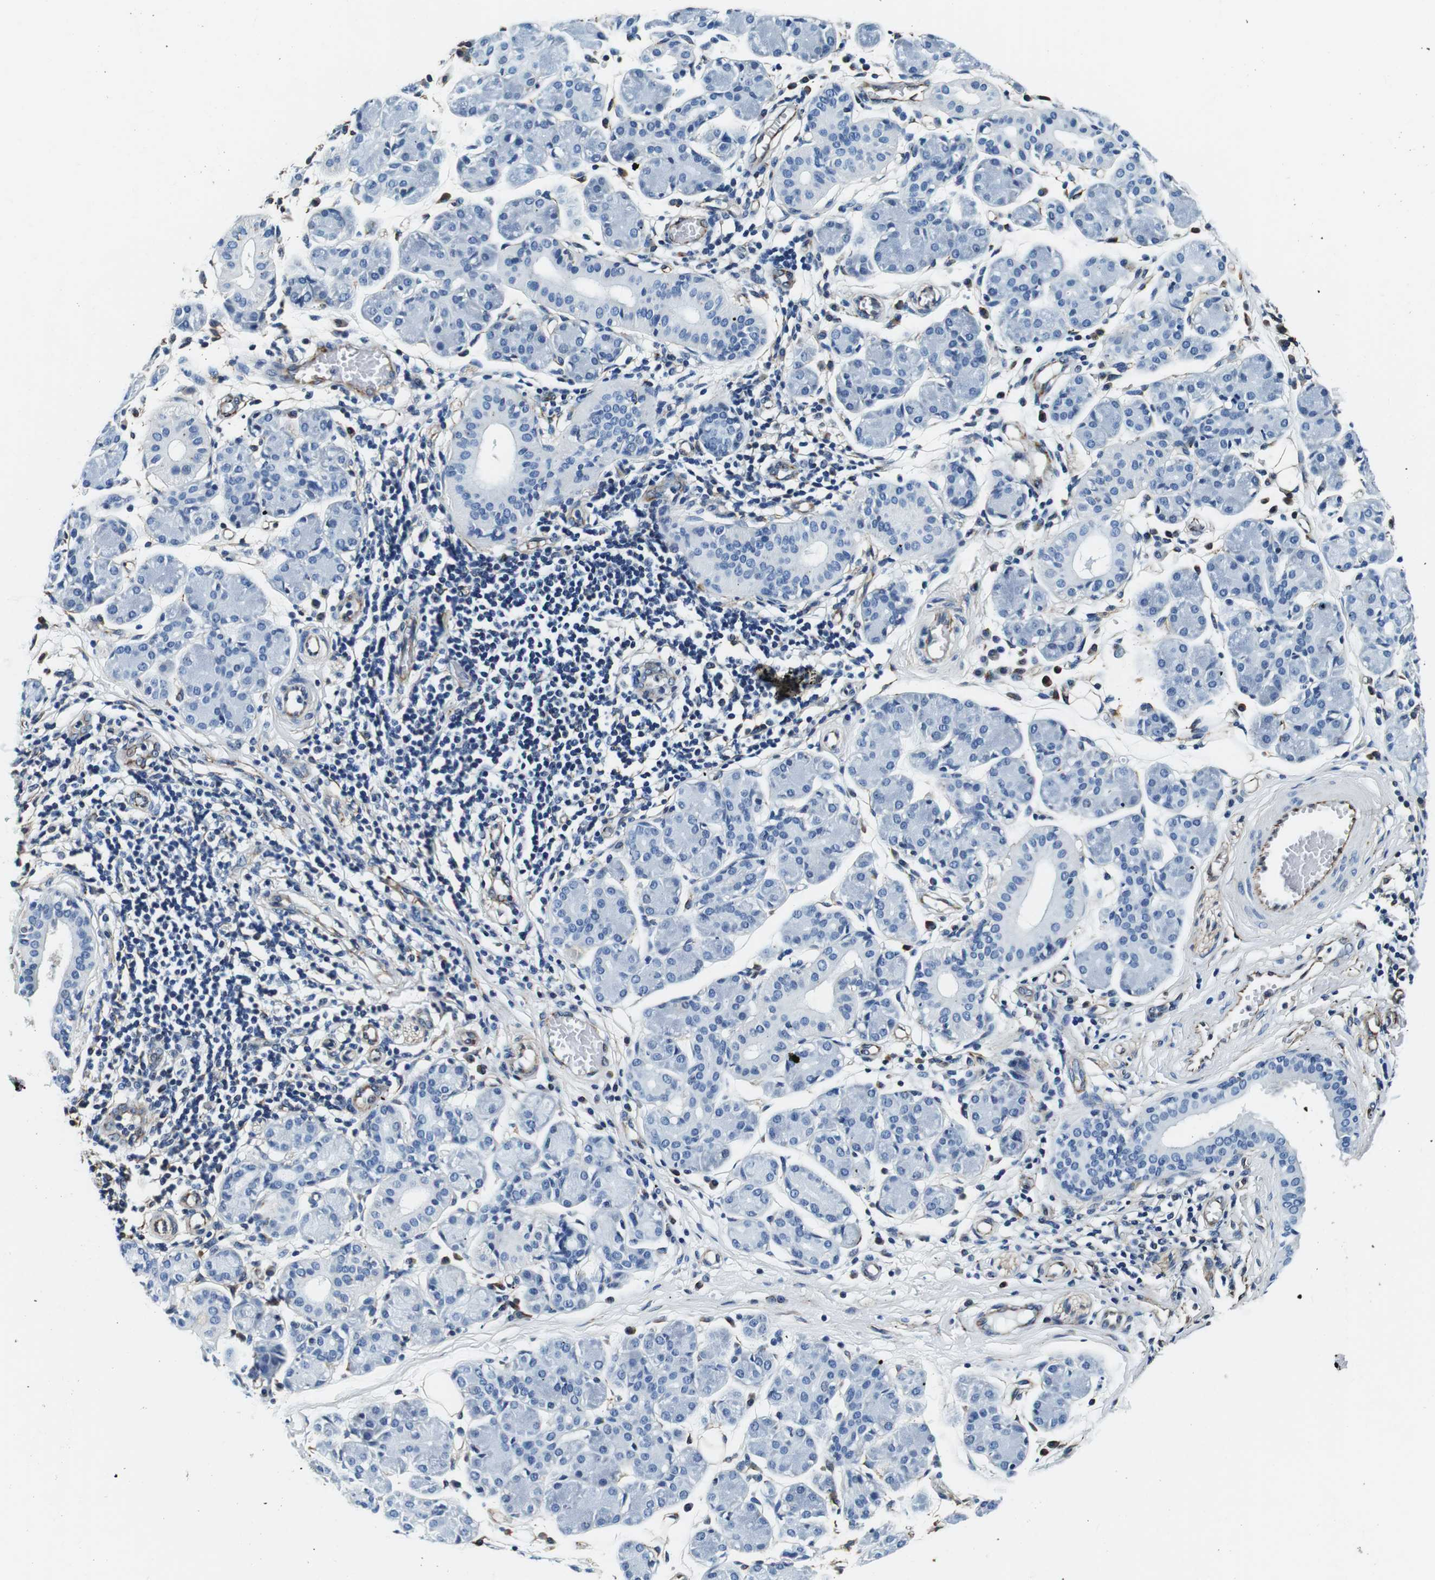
{"staining": {"intensity": "negative", "quantity": "none", "location": "none"}, "tissue": "salivary gland", "cell_type": "Glandular cells", "image_type": "normal", "snomed": [{"axis": "morphology", "description": "Normal tissue, NOS"}, {"axis": "morphology", "description": "Inflammation, NOS"}, {"axis": "topography", "description": "Lymph node"}, {"axis": "topography", "description": "Salivary gland"}], "caption": "This is an IHC micrograph of unremarkable human salivary gland. There is no positivity in glandular cells.", "gene": "GJE1", "patient": {"sex": "male", "age": 3}}